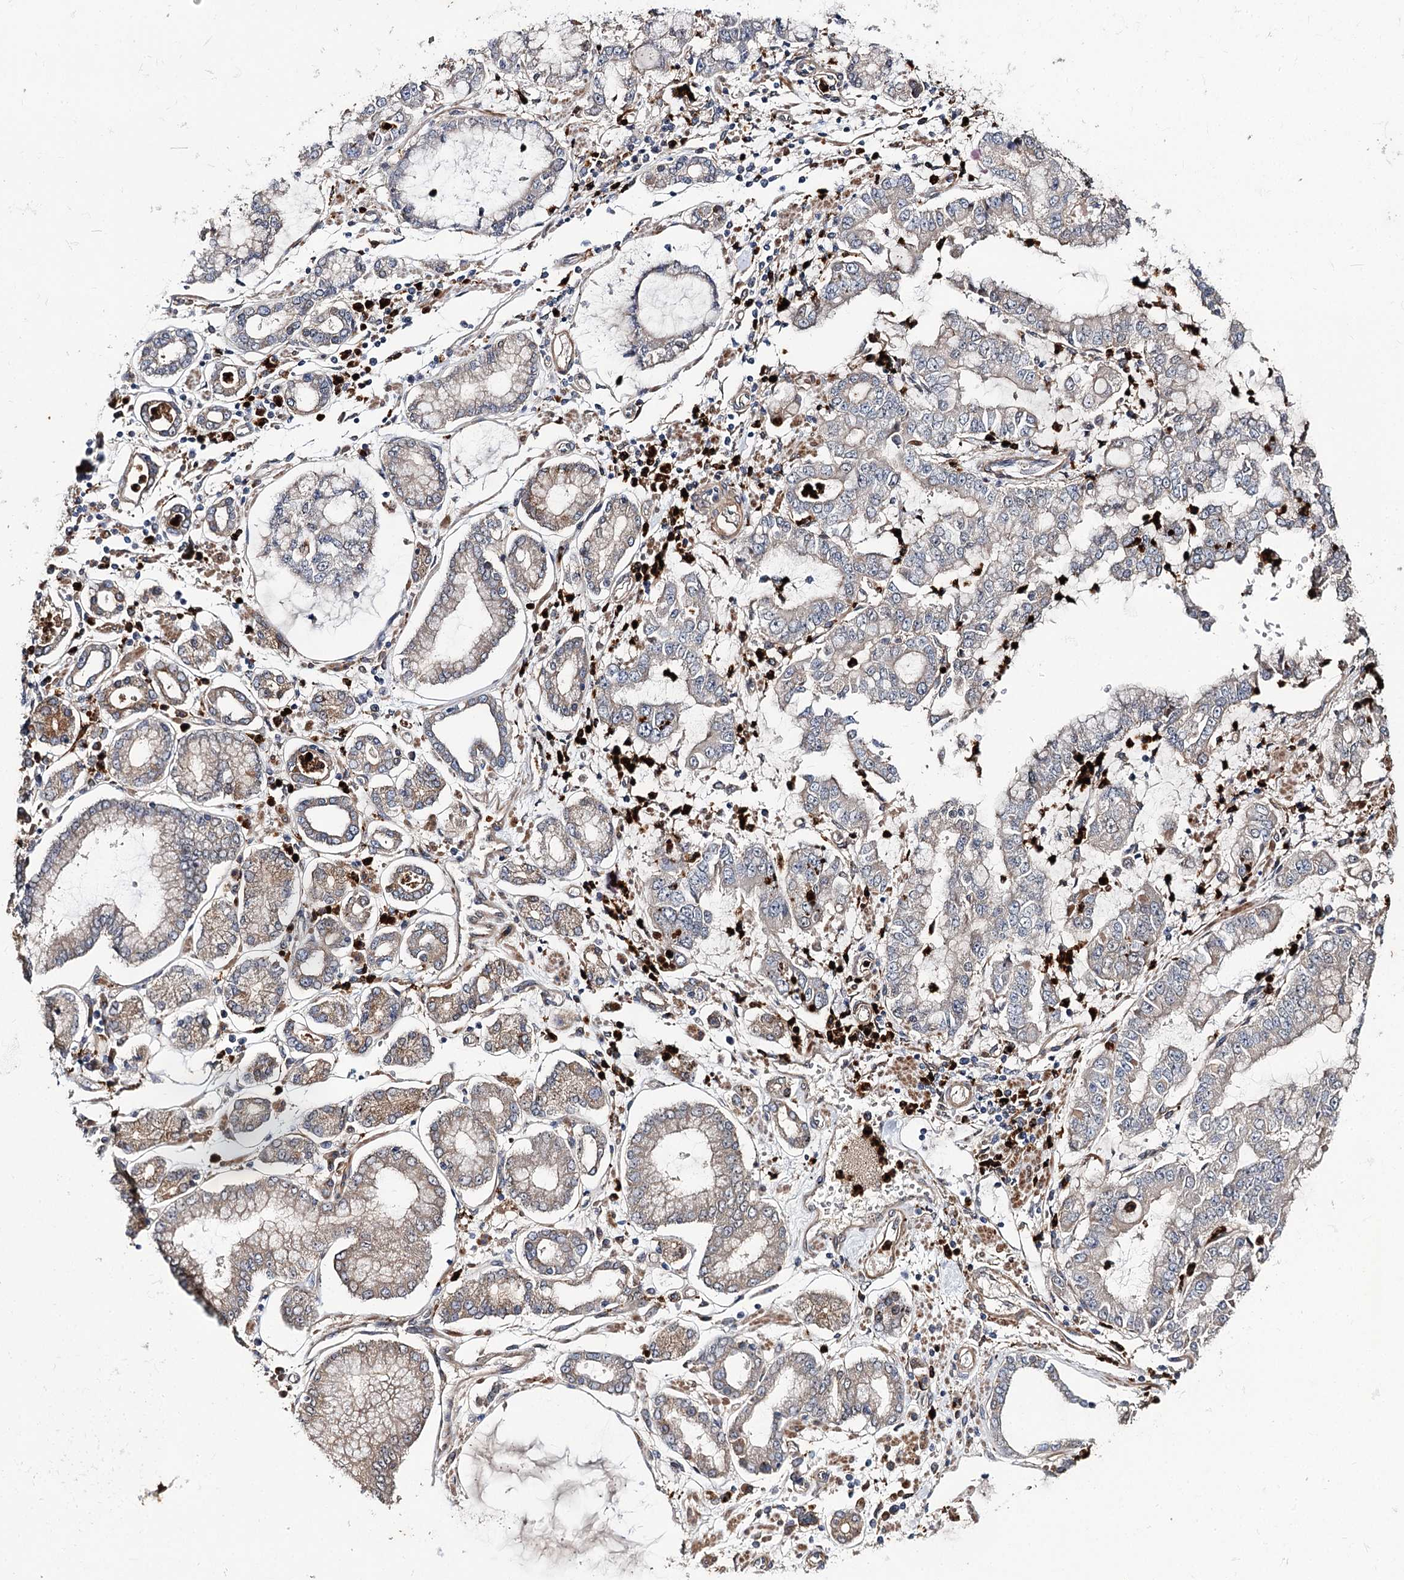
{"staining": {"intensity": "negative", "quantity": "none", "location": "none"}, "tissue": "stomach cancer", "cell_type": "Tumor cells", "image_type": "cancer", "snomed": [{"axis": "morphology", "description": "Adenocarcinoma, NOS"}, {"axis": "topography", "description": "Stomach"}], "caption": "IHC micrograph of human stomach adenocarcinoma stained for a protein (brown), which demonstrates no staining in tumor cells. (IHC, brightfield microscopy, high magnification).", "gene": "MINDY3", "patient": {"sex": "male", "age": 76}}